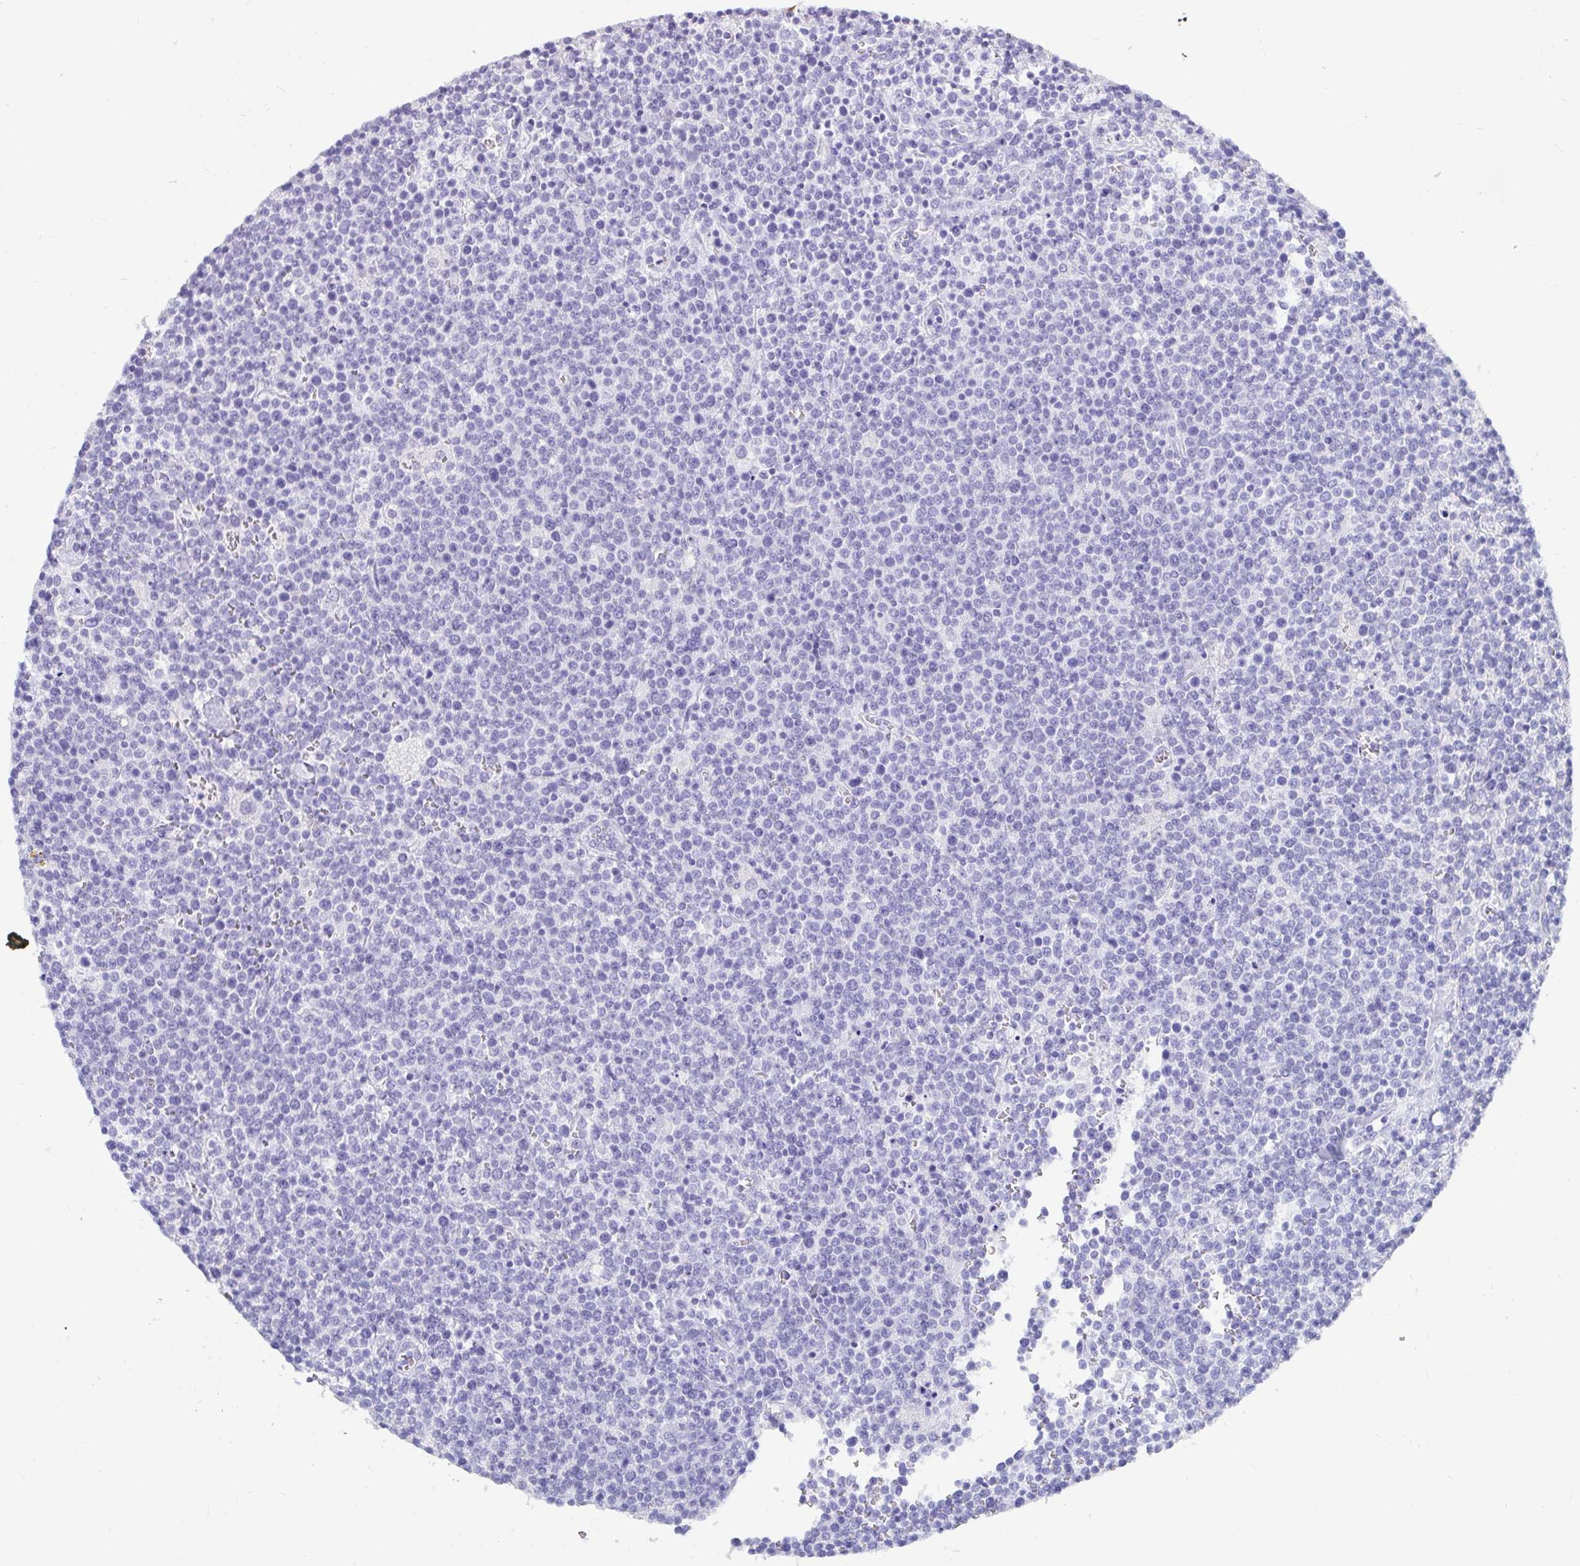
{"staining": {"intensity": "negative", "quantity": "none", "location": "none"}, "tissue": "lymphoma", "cell_type": "Tumor cells", "image_type": "cancer", "snomed": [{"axis": "morphology", "description": "Malignant lymphoma, non-Hodgkin's type, High grade"}, {"axis": "topography", "description": "Lymph node"}], "caption": "There is no significant positivity in tumor cells of malignant lymphoma, non-Hodgkin's type (high-grade). (DAB IHC visualized using brightfield microscopy, high magnification).", "gene": "ZPBP2", "patient": {"sex": "male", "age": 61}}